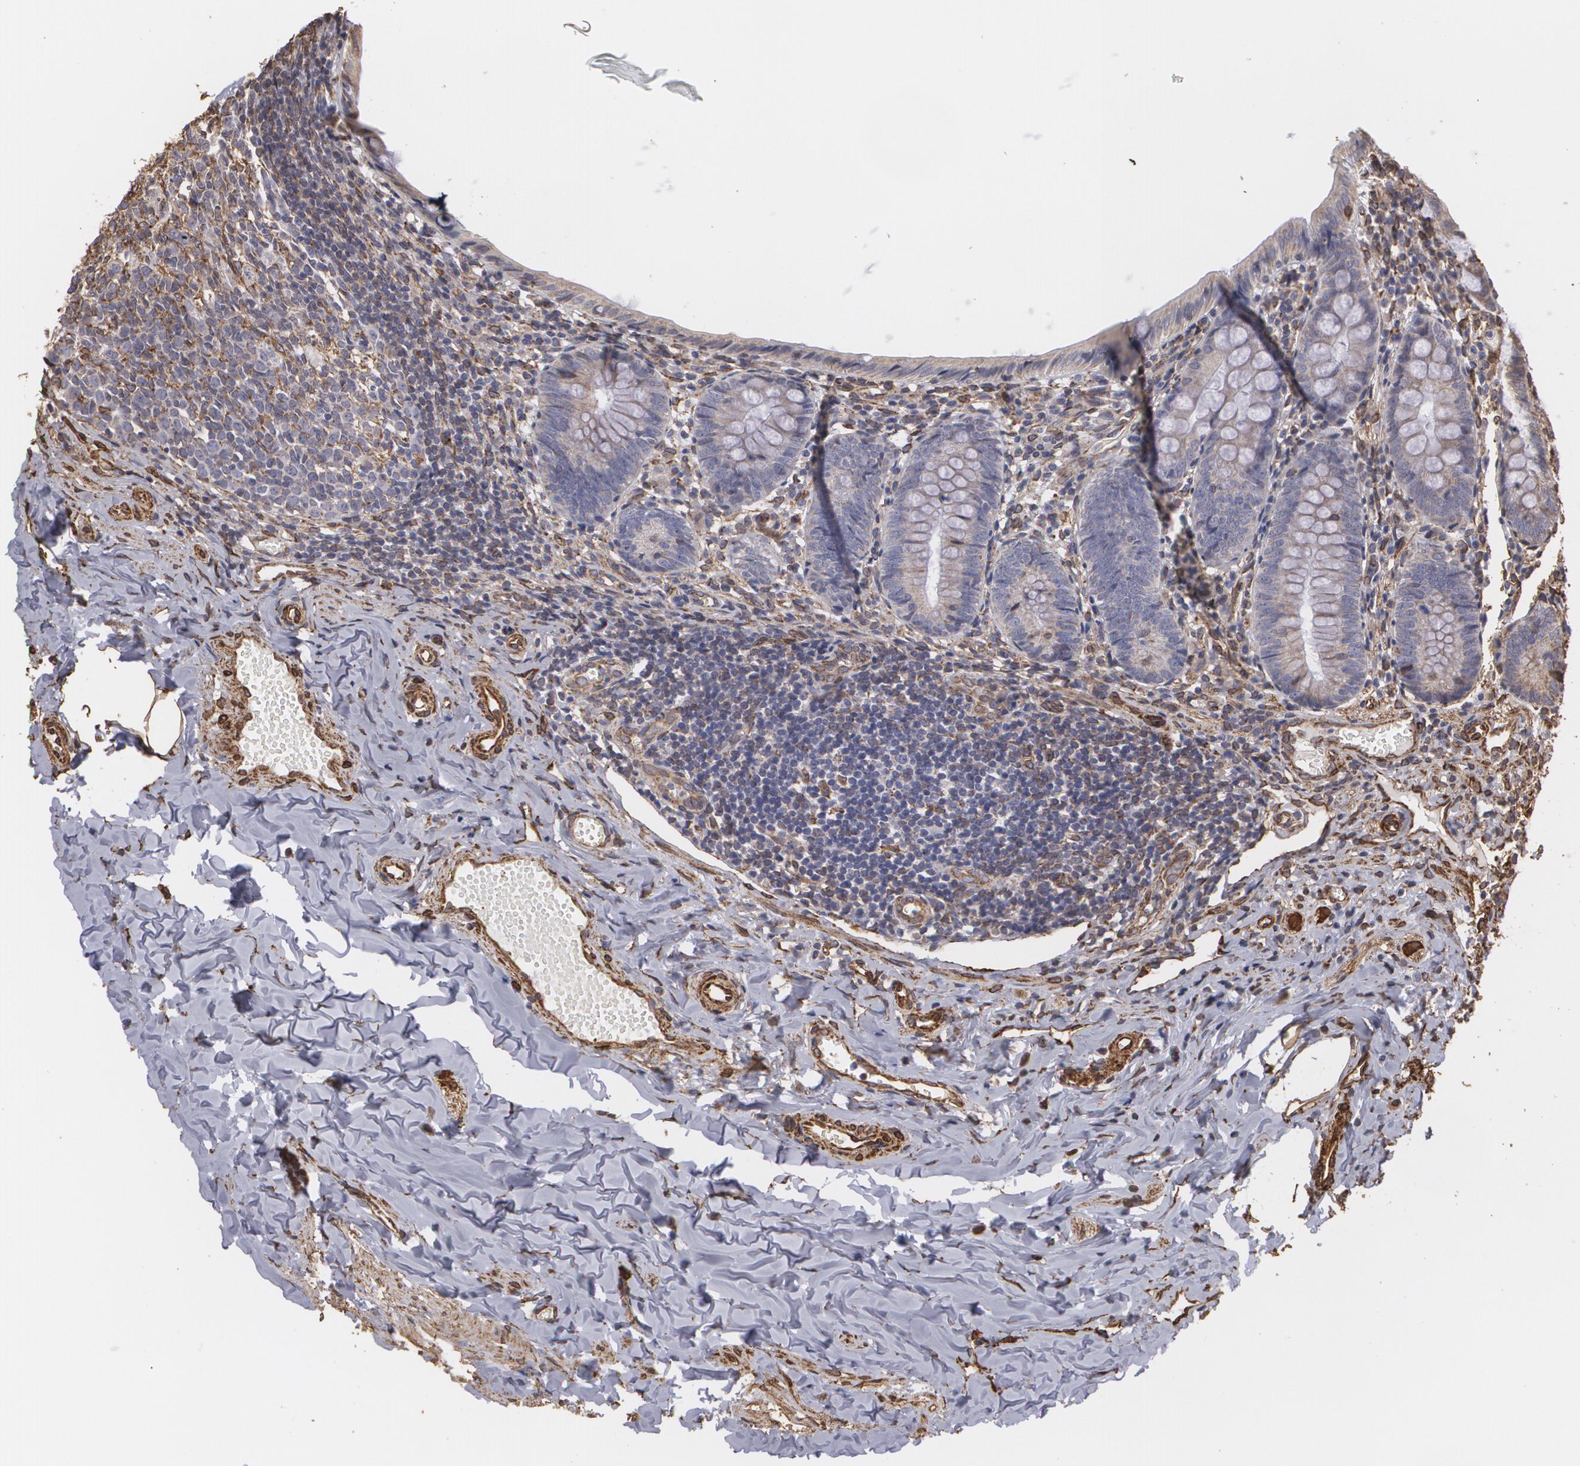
{"staining": {"intensity": "weak", "quantity": "25%-75%", "location": "cytoplasmic/membranous"}, "tissue": "appendix", "cell_type": "Glandular cells", "image_type": "normal", "snomed": [{"axis": "morphology", "description": "Normal tissue, NOS"}, {"axis": "topography", "description": "Appendix"}], "caption": "Weak cytoplasmic/membranous protein staining is identified in approximately 25%-75% of glandular cells in appendix. Ihc stains the protein of interest in brown and the nuclei are stained blue.", "gene": "CYB5R3", "patient": {"sex": "female", "age": 17}}